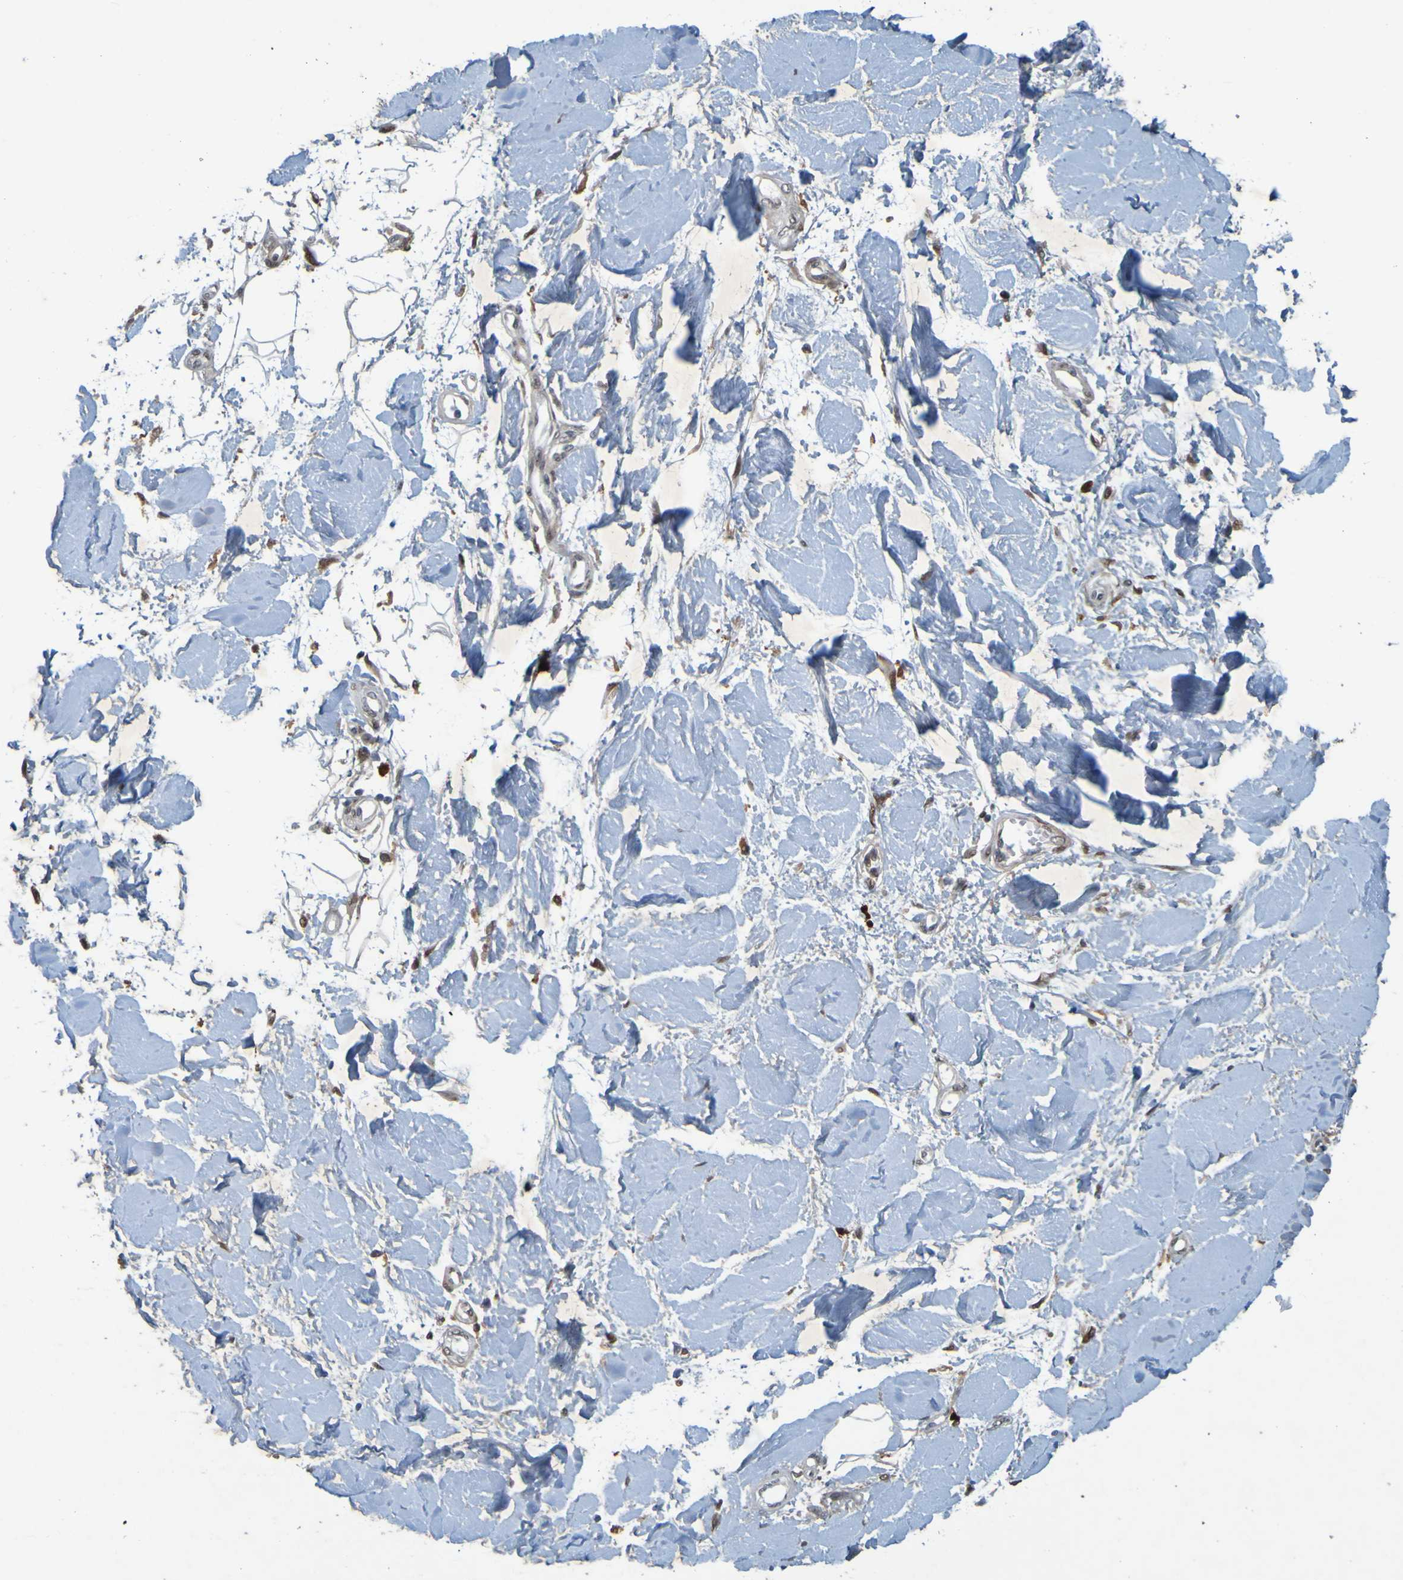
{"staining": {"intensity": "moderate", "quantity": "25%-75%", "location": "cytoplasmic/membranous"}, "tissue": "adipose tissue", "cell_type": "Adipocytes", "image_type": "normal", "snomed": [{"axis": "morphology", "description": "Squamous cell carcinoma, NOS"}, {"axis": "topography", "description": "Skin"}], "caption": "Brown immunohistochemical staining in normal adipose tissue displays moderate cytoplasmic/membranous expression in about 25%-75% of adipocytes. The protein is shown in brown color, while the nuclei are stained blue.", "gene": "MCPH1", "patient": {"sex": "male", "age": 83}}